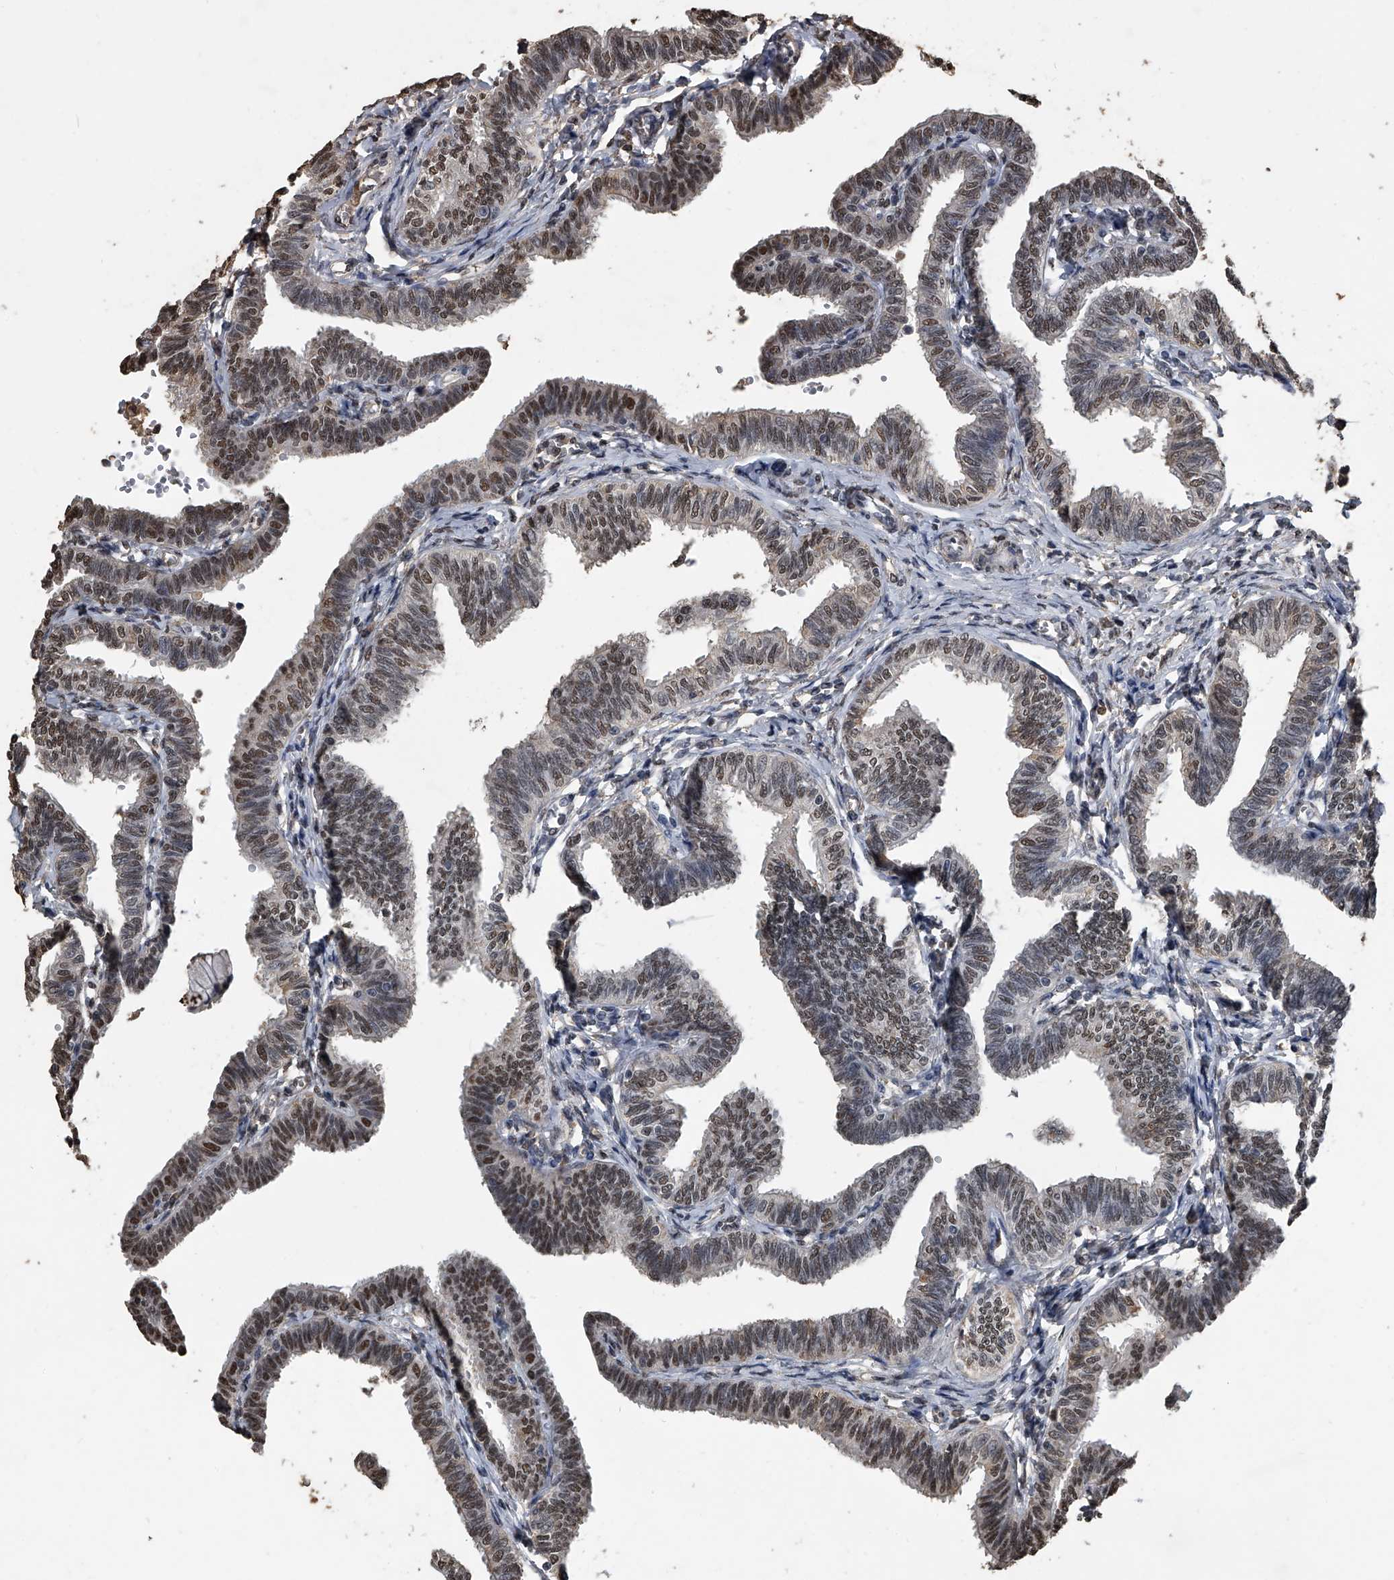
{"staining": {"intensity": "moderate", "quantity": ">75%", "location": "nuclear"}, "tissue": "fallopian tube", "cell_type": "Glandular cells", "image_type": "normal", "snomed": [{"axis": "morphology", "description": "Normal tissue, NOS"}, {"axis": "topography", "description": "Fallopian tube"}, {"axis": "topography", "description": "Ovary"}], "caption": "Approximately >75% of glandular cells in benign human fallopian tube demonstrate moderate nuclear protein expression as visualized by brown immunohistochemical staining.", "gene": "MATR3", "patient": {"sex": "female", "age": 23}}